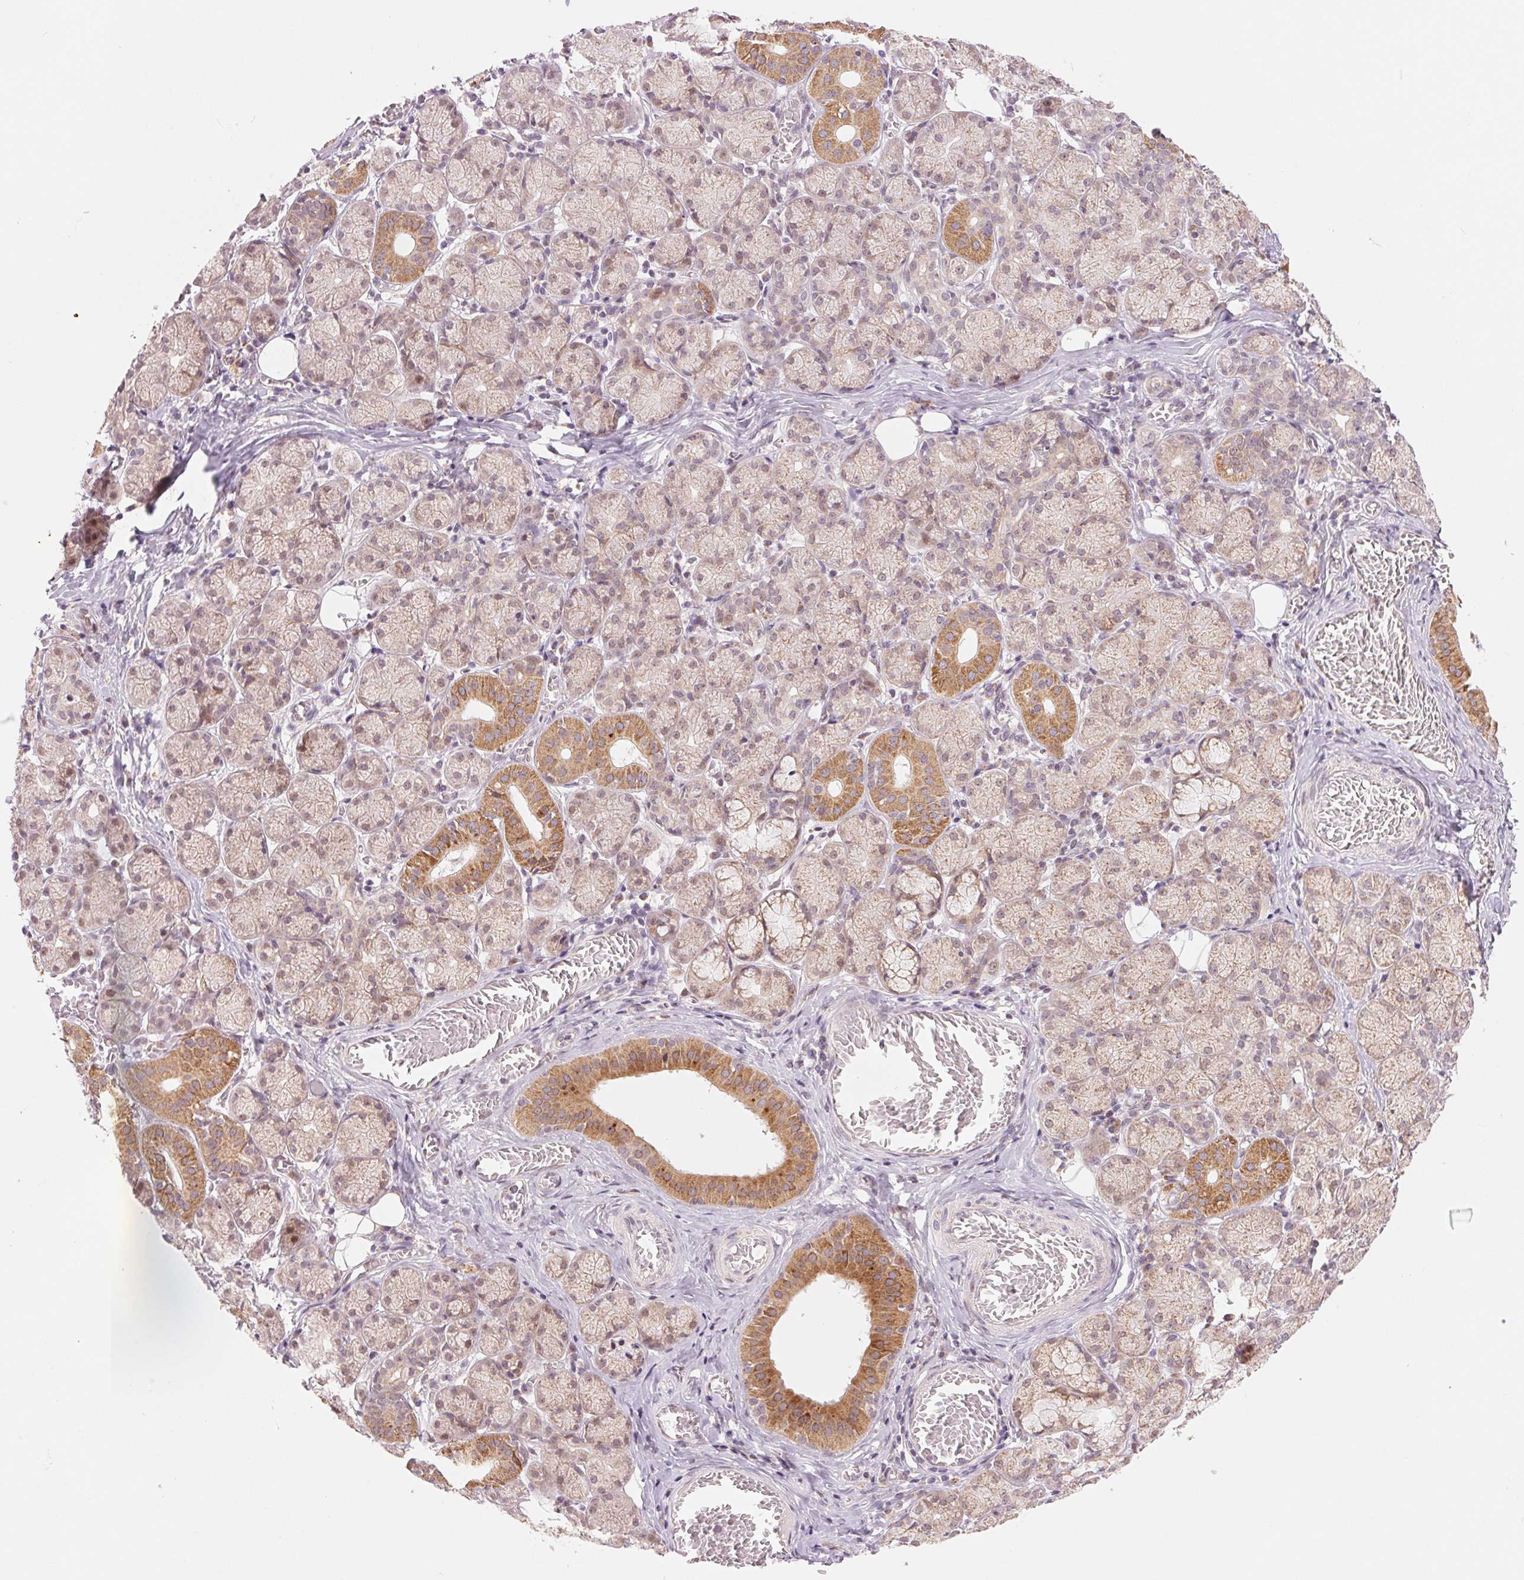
{"staining": {"intensity": "moderate", "quantity": "25%-75%", "location": "cytoplasmic/membranous,nuclear"}, "tissue": "salivary gland", "cell_type": "Glandular cells", "image_type": "normal", "snomed": [{"axis": "morphology", "description": "Normal tissue, NOS"}, {"axis": "topography", "description": "Salivary gland"}, {"axis": "topography", "description": "Peripheral nerve tissue"}], "caption": "Immunohistochemistry staining of benign salivary gland, which demonstrates medium levels of moderate cytoplasmic/membranous,nuclear staining in approximately 25%-75% of glandular cells indicating moderate cytoplasmic/membranous,nuclear protein positivity. The staining was performed using DAB (3,3'-diaminobenzidine) (brown) for protein detection and nuclei were counterstained in hematoxylin (blue).", "gene": "ARHGAP32", "patient": {"sex": "female", "age": 24}}